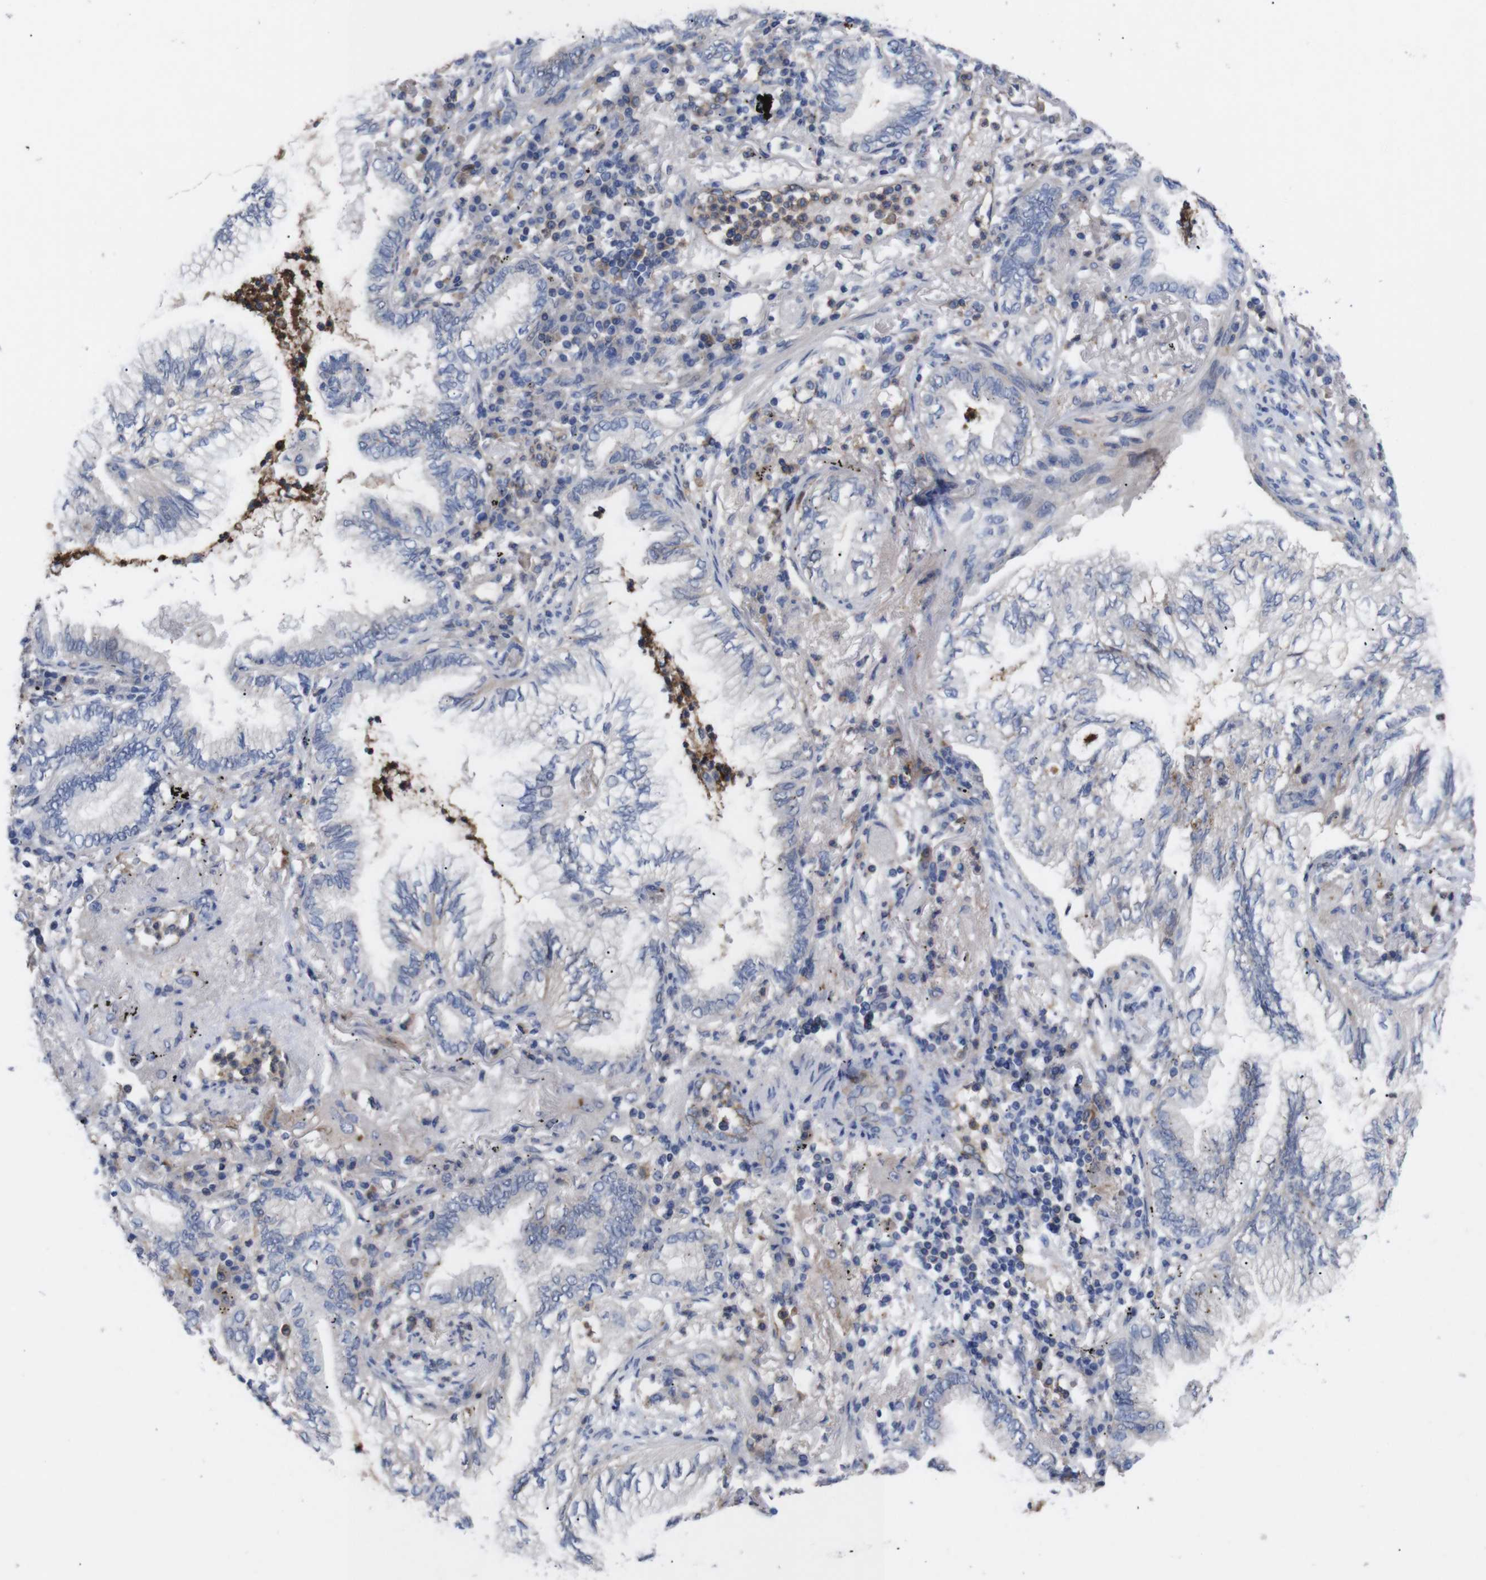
{"staining": {"intensity": "negative", "quantity": "none", "location": "none"}, "tissue": "lung cancer", "cell_type": "Tumor cells", "image_type": "cancer", "snomed": [{"axis": "morphology", "description": "Normal tissue, NOS"}, {"axis": "morphology", "description": "Adenocarcinoma, NOS"}, {"axis": "topography", "description": "Bronchus"}, {"axis": "topography", "description": "Lung"}], "caption": "Immunohistochemical staining of human lung adenocarcinoma shows no significant positivity in tumor cells.", "gene": "C5AR1", "patient": {"sex": "female", "age": 70}}